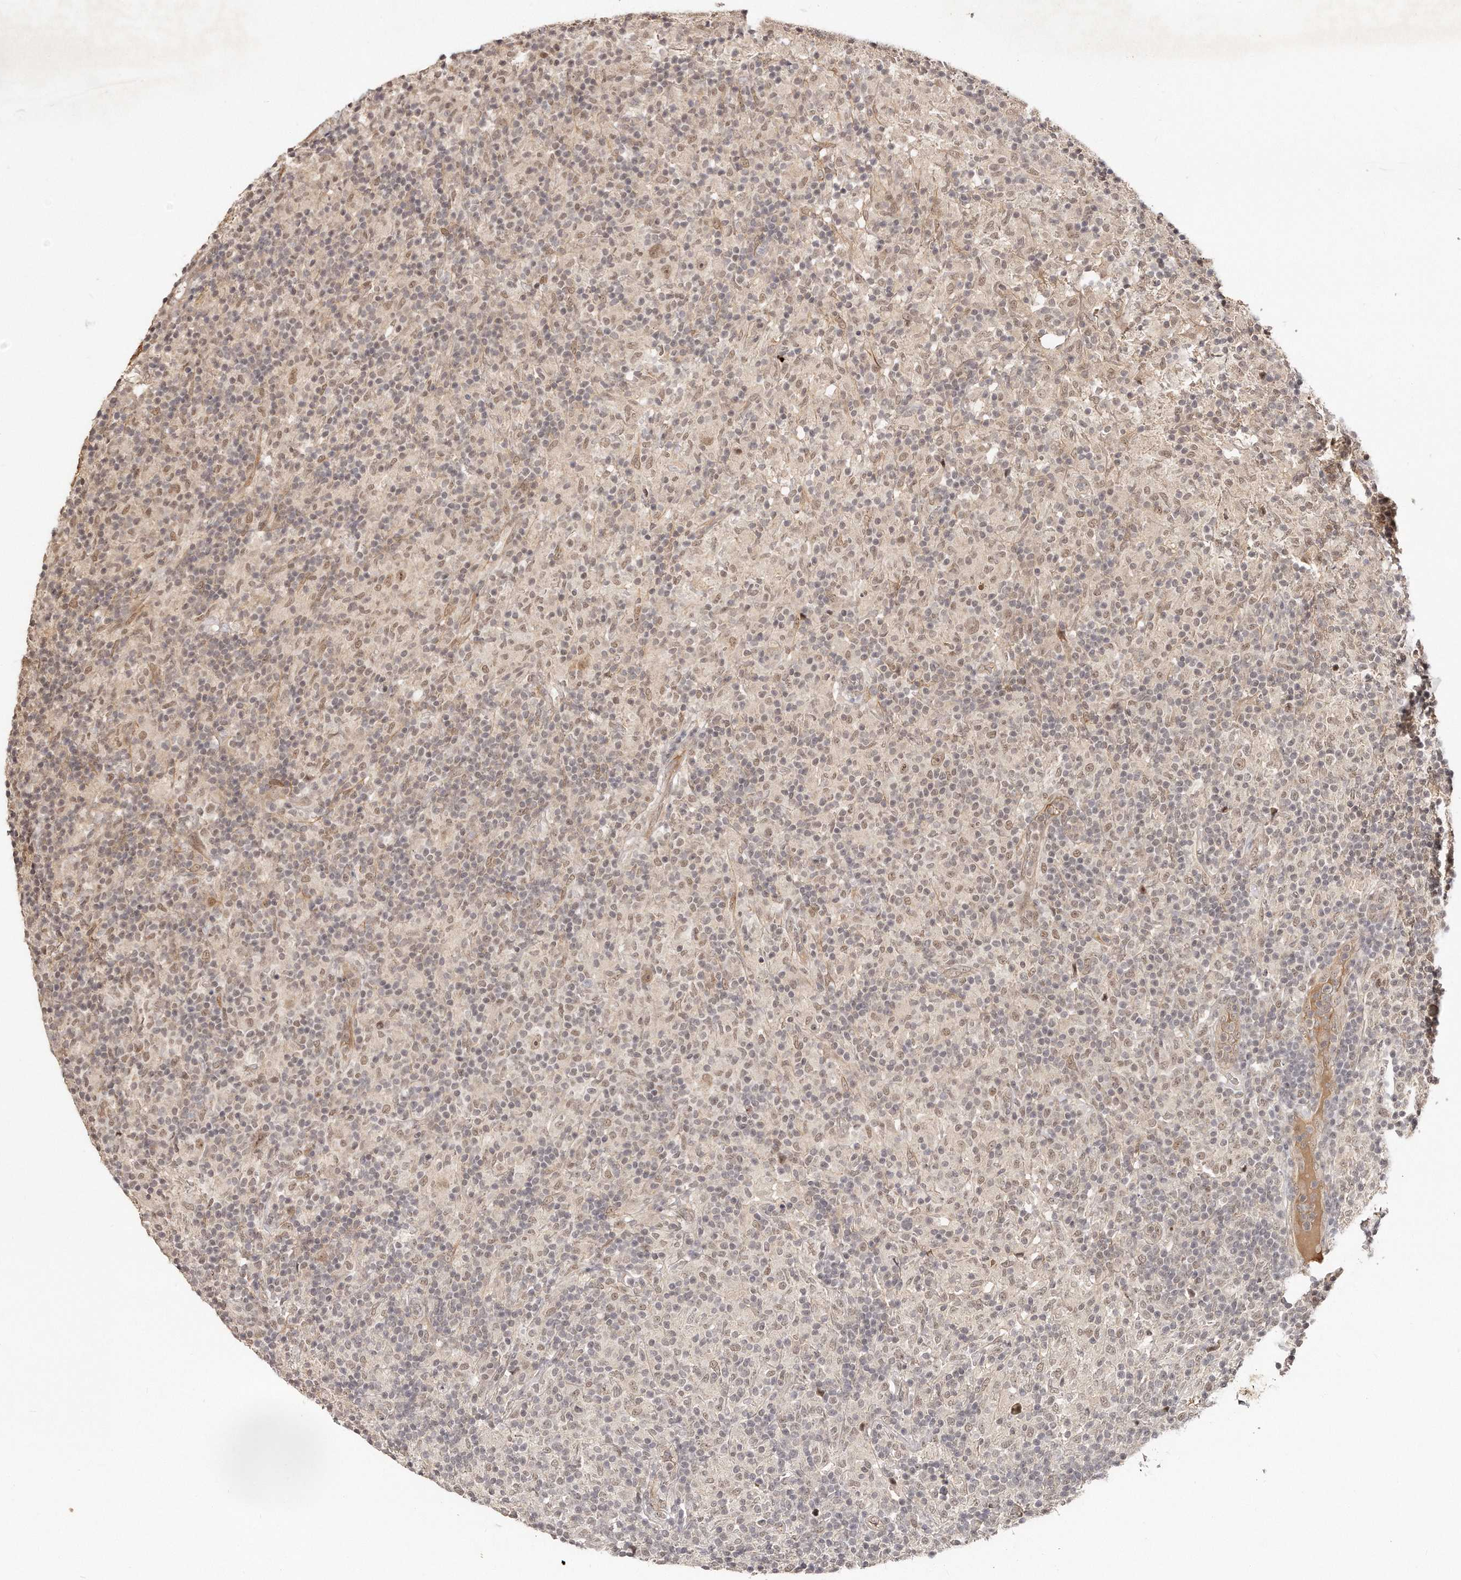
{"staining": {"intensity": "weak", "quantity": ">75%", "location": "nuclear"}, "tissue": "lymphoma", "cell_type": "Tumor cells", "image_type": "cancer", "snomed": [{"axis": "morphology", "description": "Hodgkin's disease, NOS"}, {"axis": "topography", "description": "Lymph node"}], "caption": "Lymphoma was stained to show a protein in brown. There is low levels of weak nuclear positivity in approximately >75% of tumor cells.", "gene": "SOX4", "patient": {"sex": "male", "age": 70}}